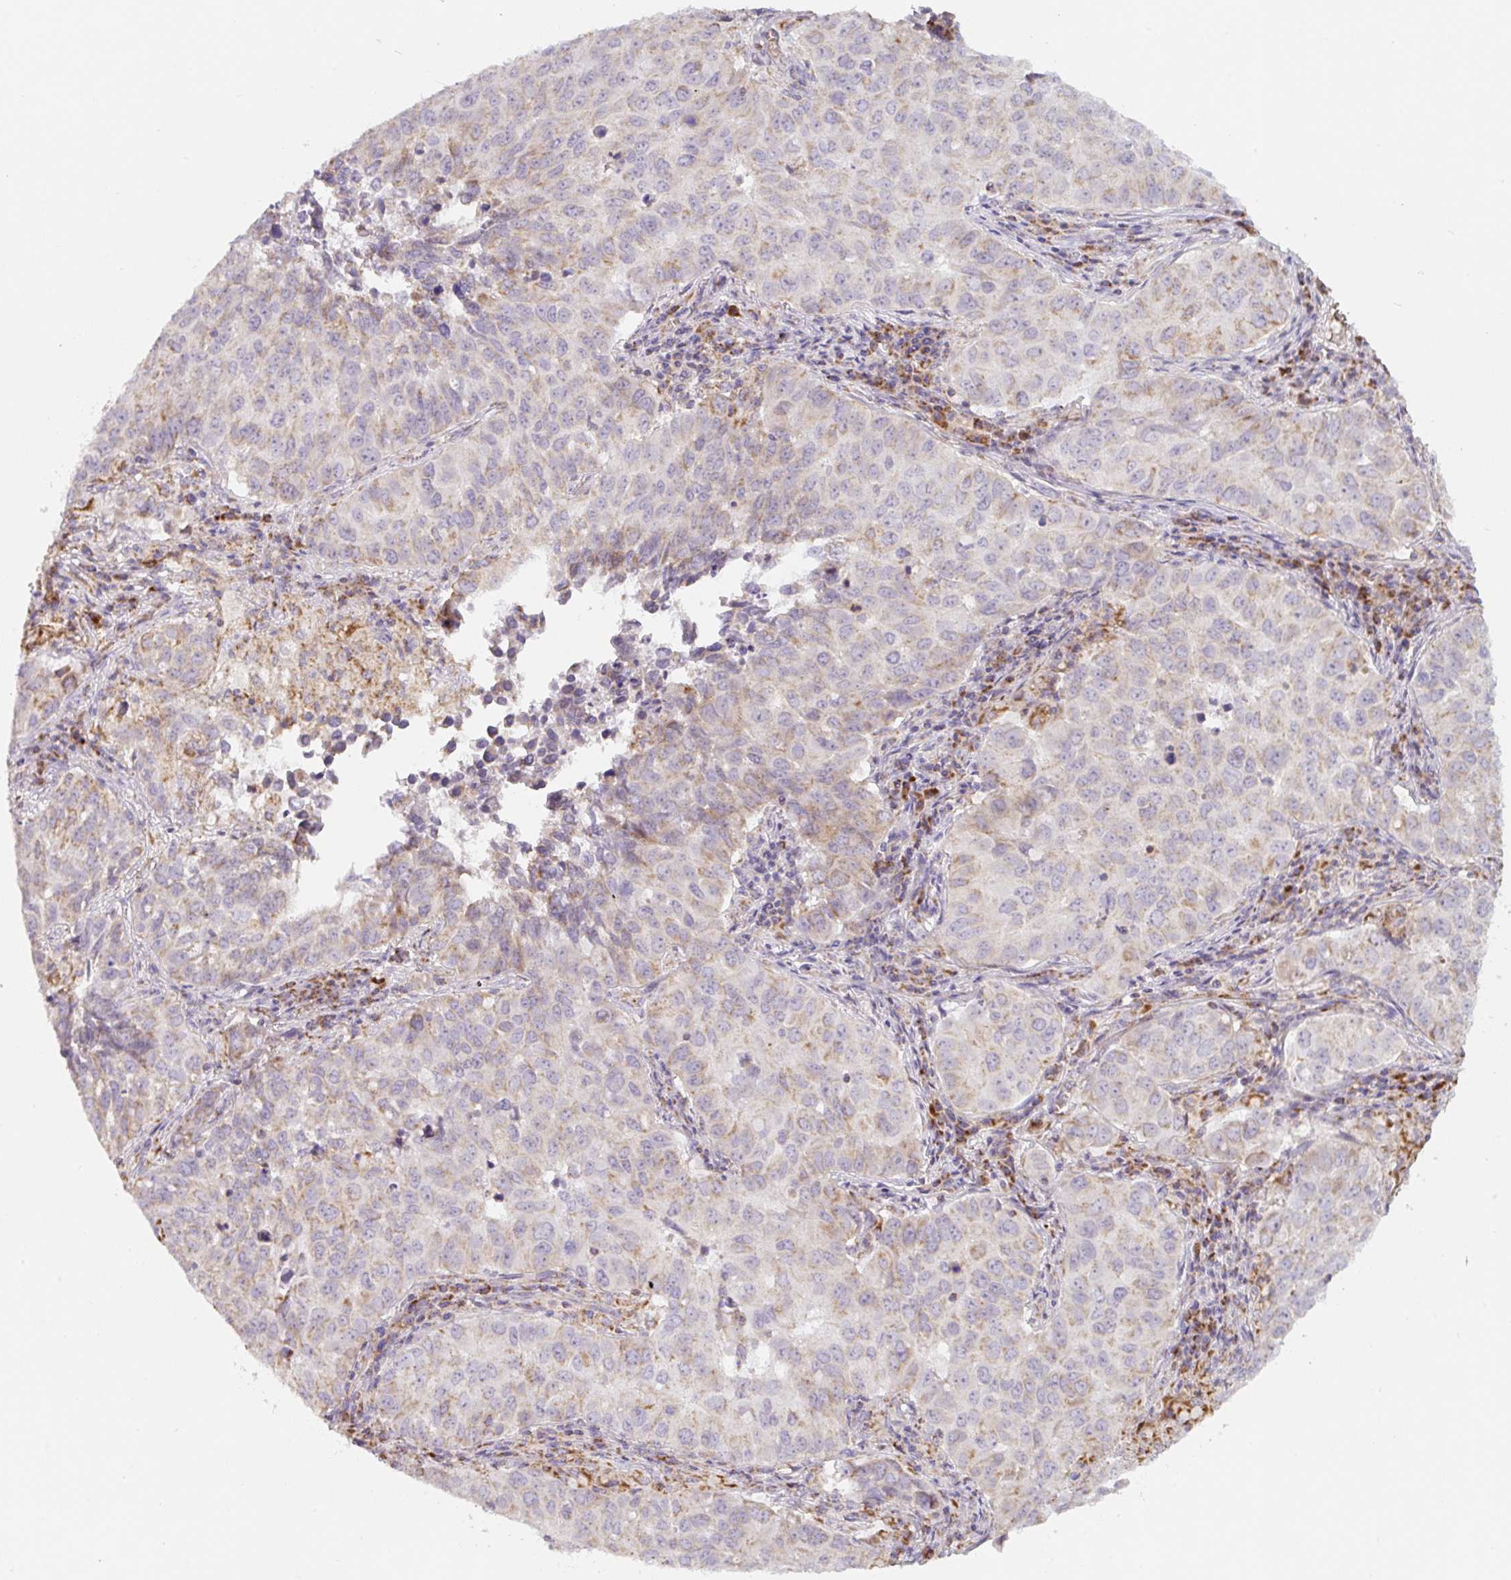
{"staining": {"intensity": "moderate", "quantity": "<25%", "location": "cytoplasmic/membranous"}, "tissue": "lung cancer", "cell_type": "Tumor cells", "image_type": "cancer", "snomed": [{"axis": "morphology", "description": "Adenocarcinoma, NOS"}, {"axis": "topography", "description": "Lung"}], "caption": "Lung adenocarcinoma stained with a brown dye reveals moderate cytoplasmic/membranous positive positivity in about <25% of tumor cells.", "gene": "MT-CO2", "patient": {"sex": "female", "age": 50}}